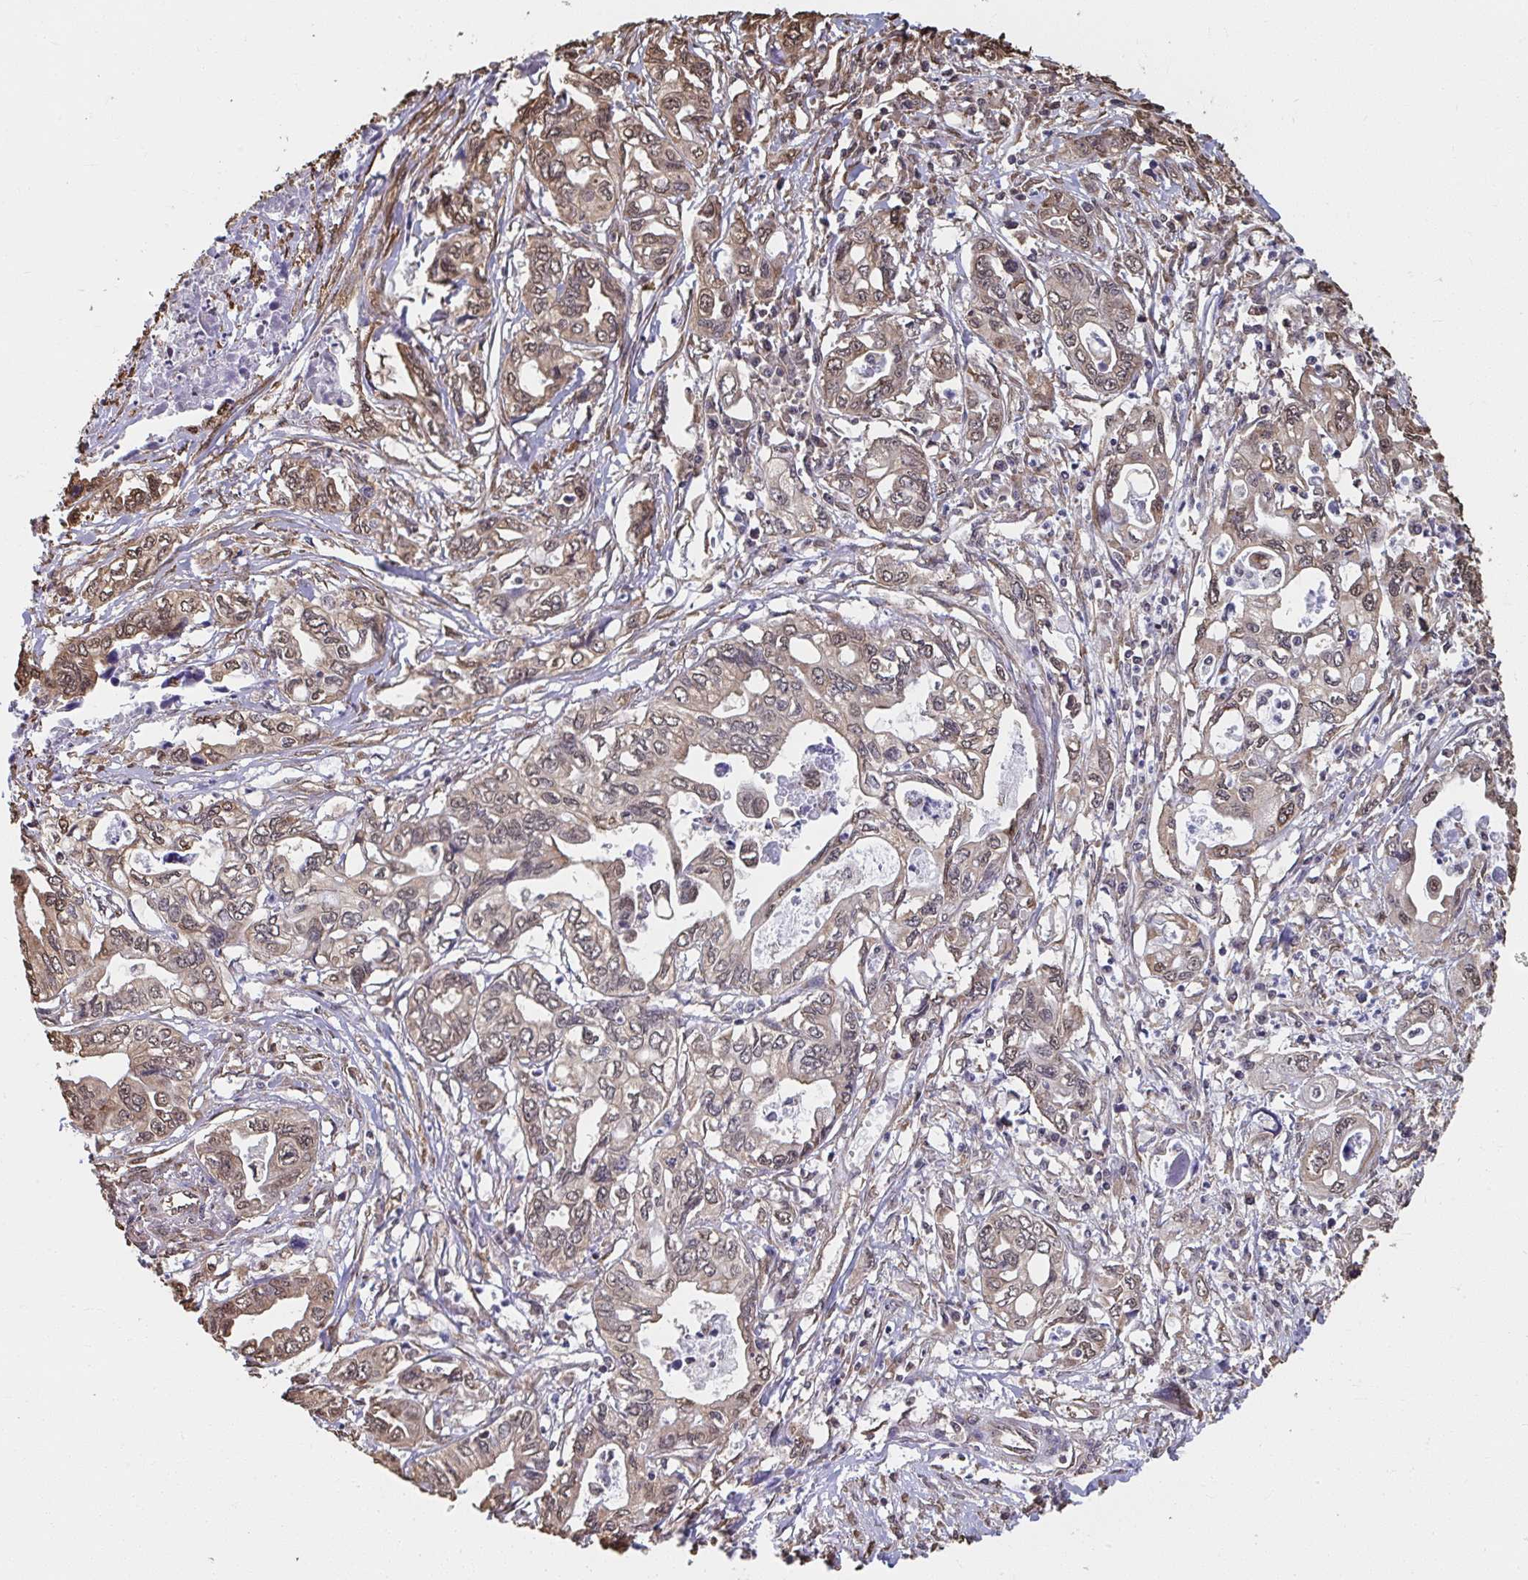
{"staining": {"intensity": "moderate", "quantity": ">75%", "location": "cytoplasmic/membranous,nuclear"}, "tissue": "pancreatic cancer", "cell_type": "Tumor cells", "image_type": "cancer", "snomed": [{"axis": "morphology", "description": "Adenocarcinoma, NOS"}, {"axis": "topography", "description": "Pancreas"}], "caption": "Protein expression analysis of pancreatic cancer demonstrates moderate cytoplasmic/membranous and nuclear positivity in approximately >75% of tumor cells. The protein is stained brown, and the nuclei are stained in blue (DAB (3,3'-diaminobenzidine) IHC with brightfield microscopy, high magnification).", "gene": "SYNCRIP", "patient": {"sex": "male", "age": 68}}